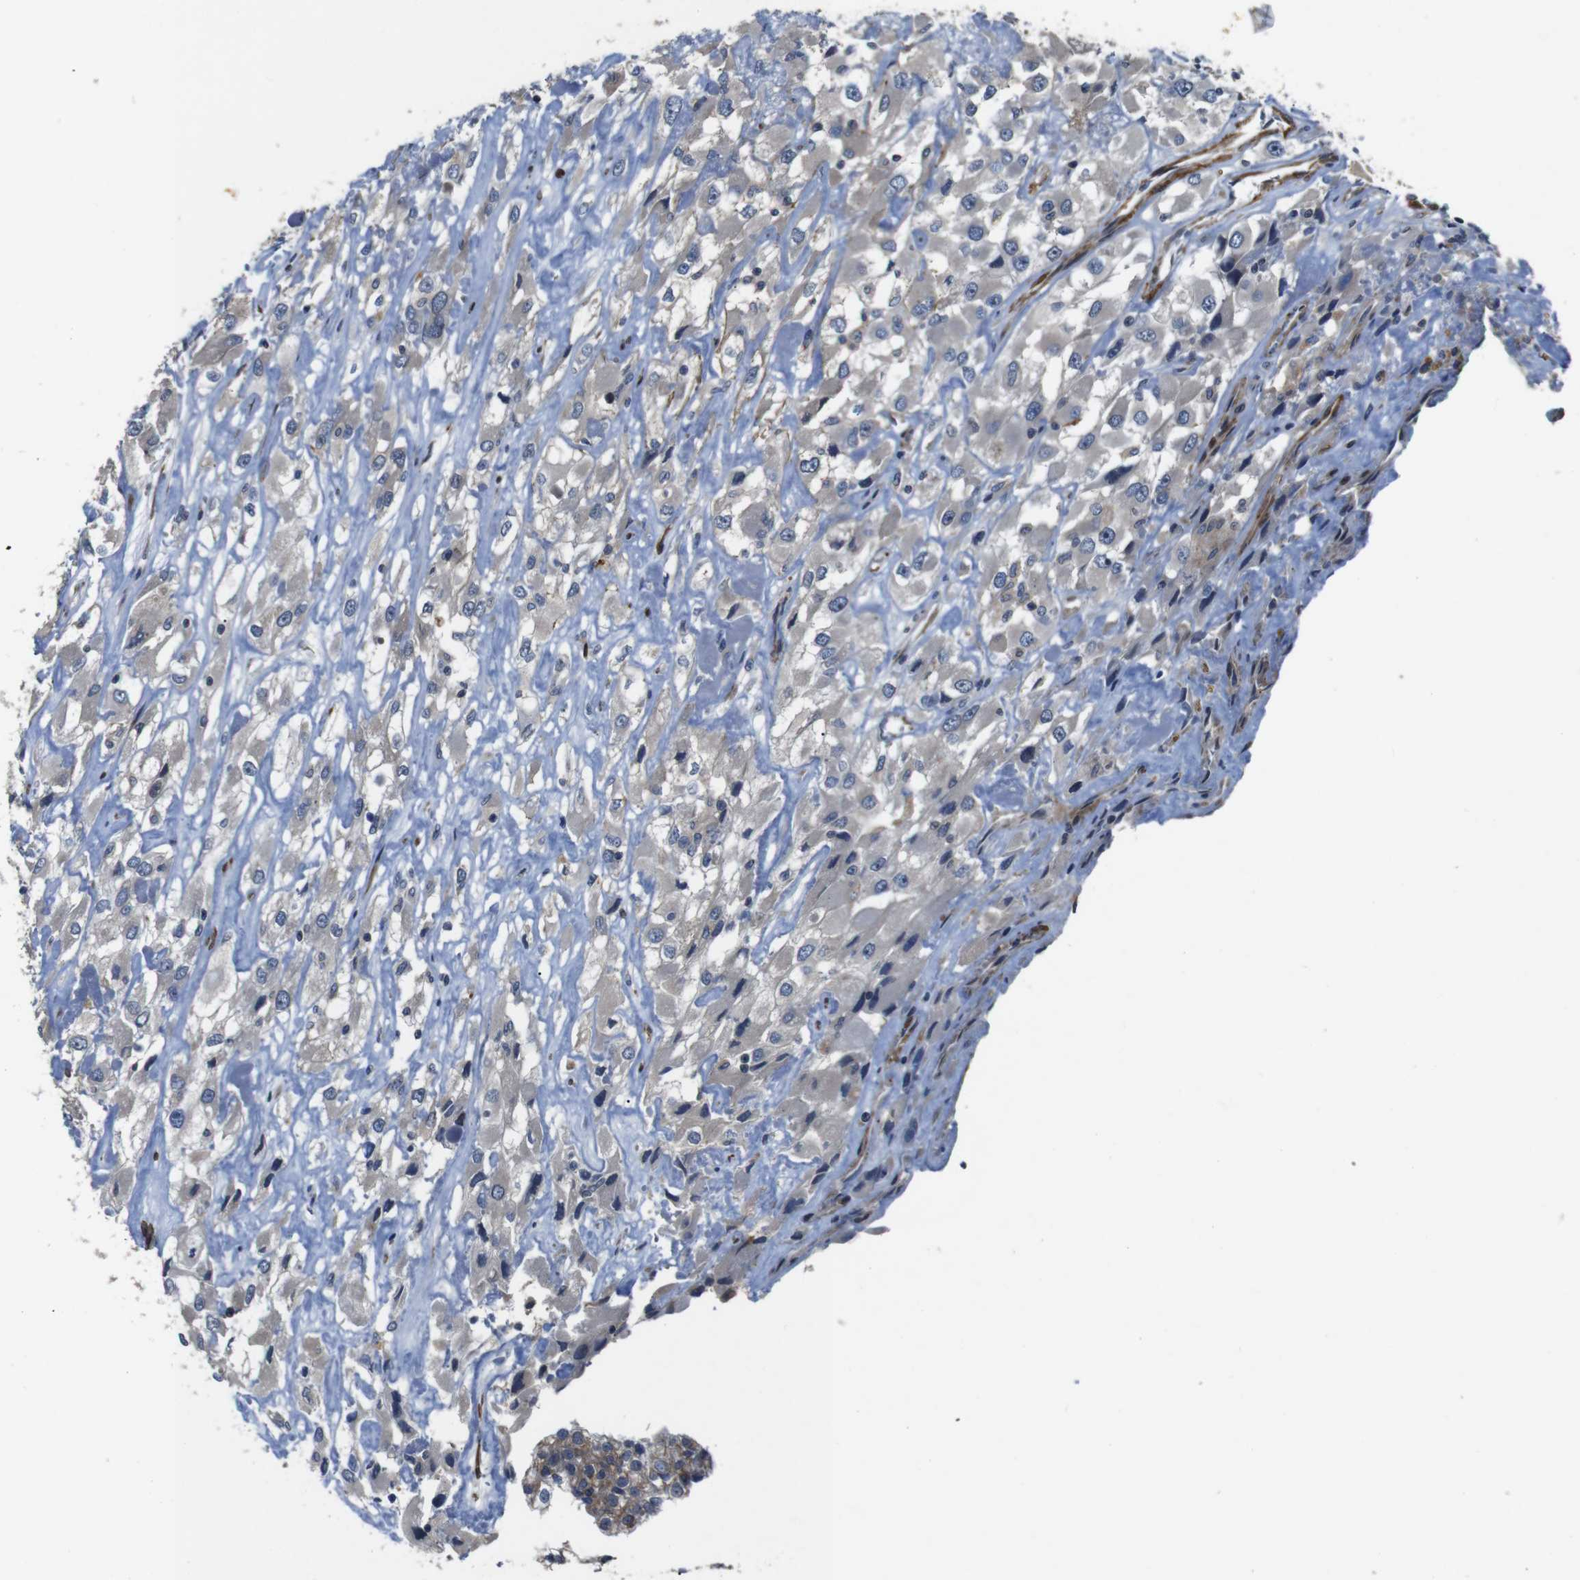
{"staining": {"intensity": "negative", "quantity": "none", "location": "none"}, "tissue": "renal cancer", "cell_type": "Tumor cells", "image_type": "cancer", "snomed": [{"axis": "morphology", "description": "Adenocarcinoma, NOS"}, {"axis": "topography", "description": "Kidney"}], "caption": "IHC image of neoplastic tissue: human renal adenocarcinoma stained with DAB demonstrates no significant protein expression in tumor cells.", "gene": "GGT7", "patient": {"sex": "female", "age": 52}}